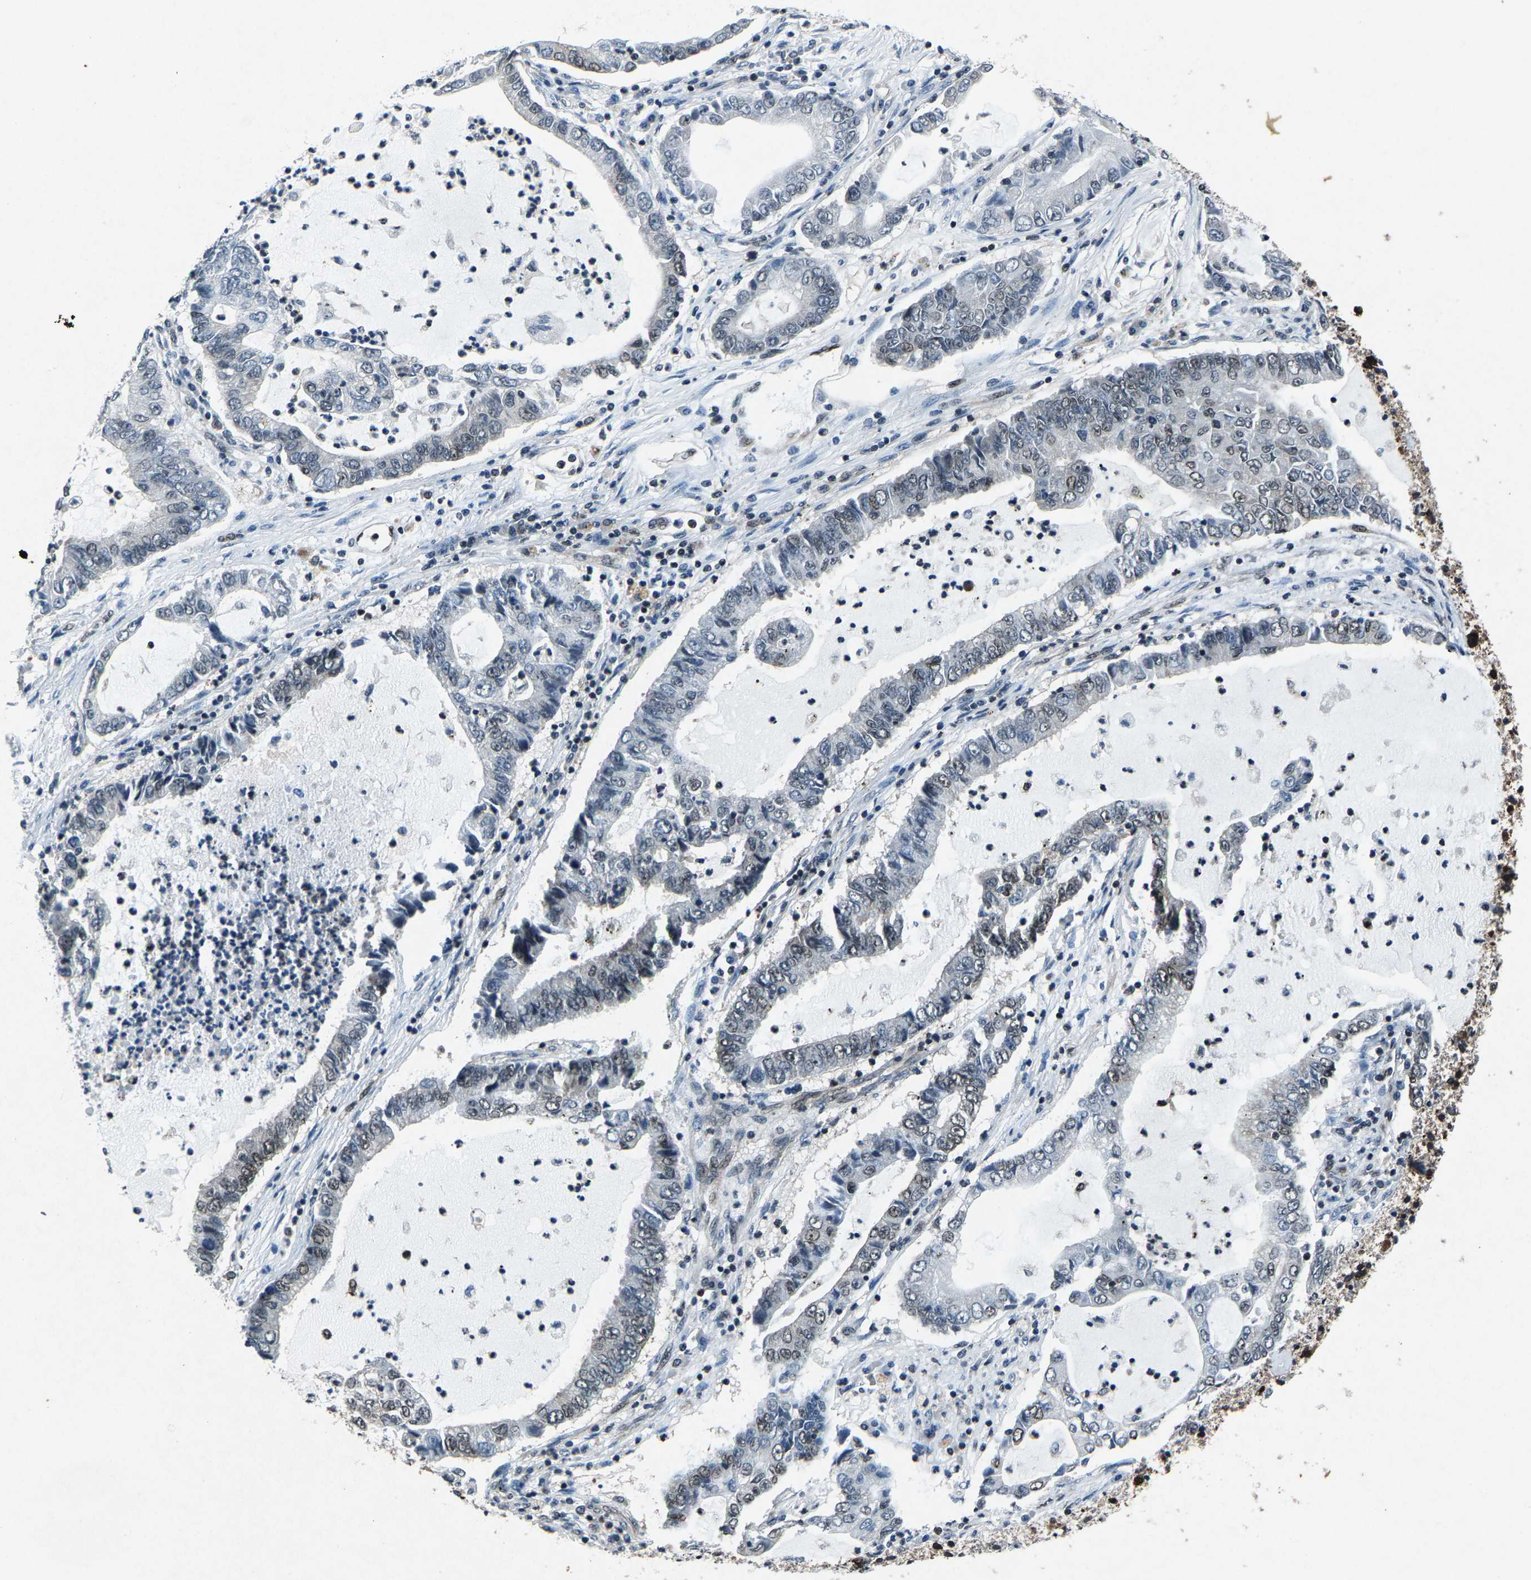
{"staining": {"intensity": "weak", "quantity": "25%-75%", "location": "nuclear"}, "tissue": "lung cancer", "cell_type": "Tumor cells", "image_type": "cancer", "snomed": [{"axis": "morphology", "description": "Adenocarcinoma, NOS"}, {"axis": "topography", "description": "Lung"}], "caption": "An image showing weak nuclear staining in about 25%-75% of tumor cells in lung cancer, as visualized by brown immunohistochemical staining.", "gene": "ATXN3", "patient": {"sex": "female", "age": 51}}